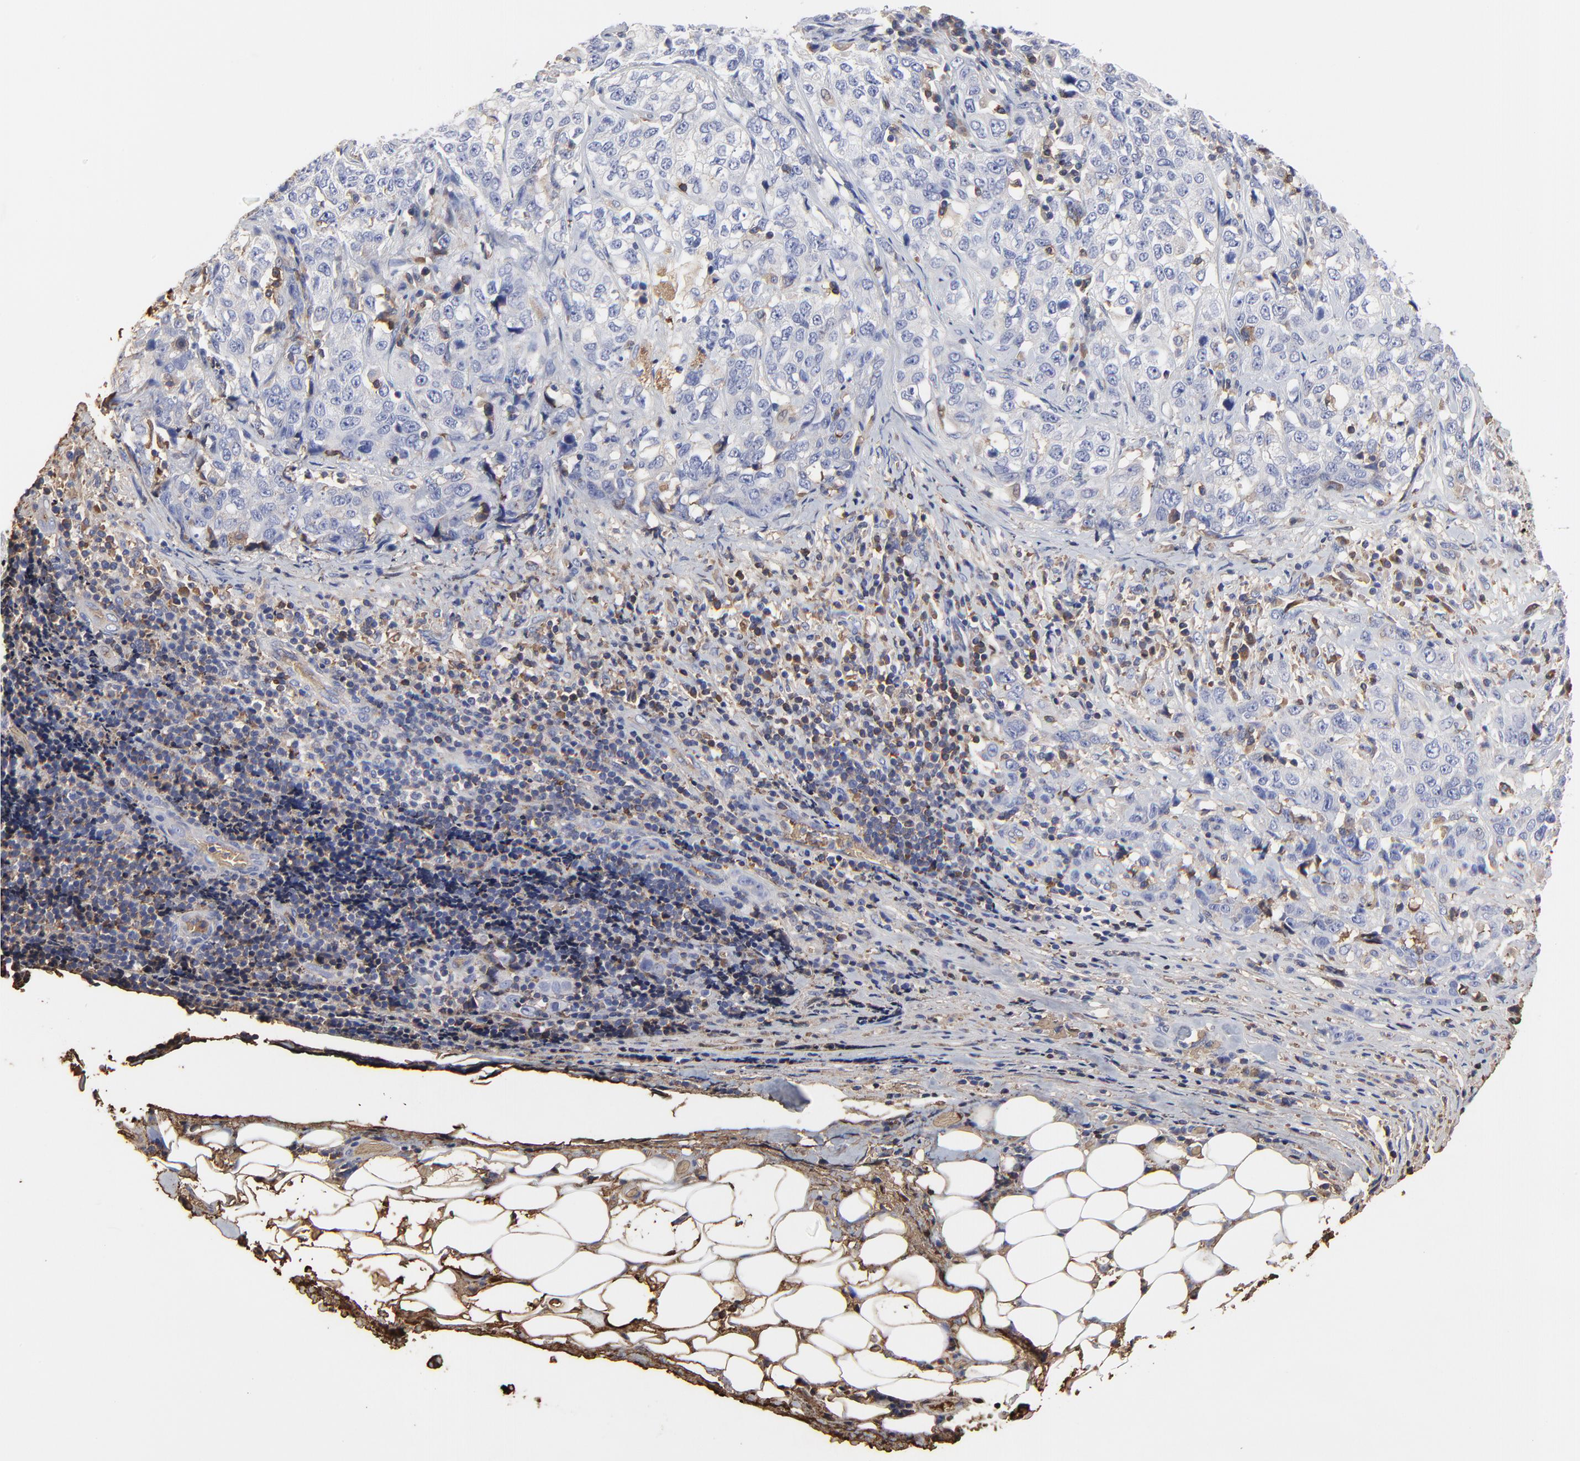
{"staining": {"intensity": "negative", "quantity": "none", "location": "none"}, "tissue": "stomach cancer", "cell_type": "Tumor cells", "image_type": "cancer", "snomed": [{"axis": "morphology", "description": "Adenocarcinoma, NOS"}, {"axis": "topography", "description": "Stomach"}], "caption": "High power microscopy micrograph of an IHC micrograph of stomach cancer (adenocarcinoma), revealing no significant positivity in tumor cells.", "gene": "PAG1", "patient": {"sex": "male", "age": 48}}